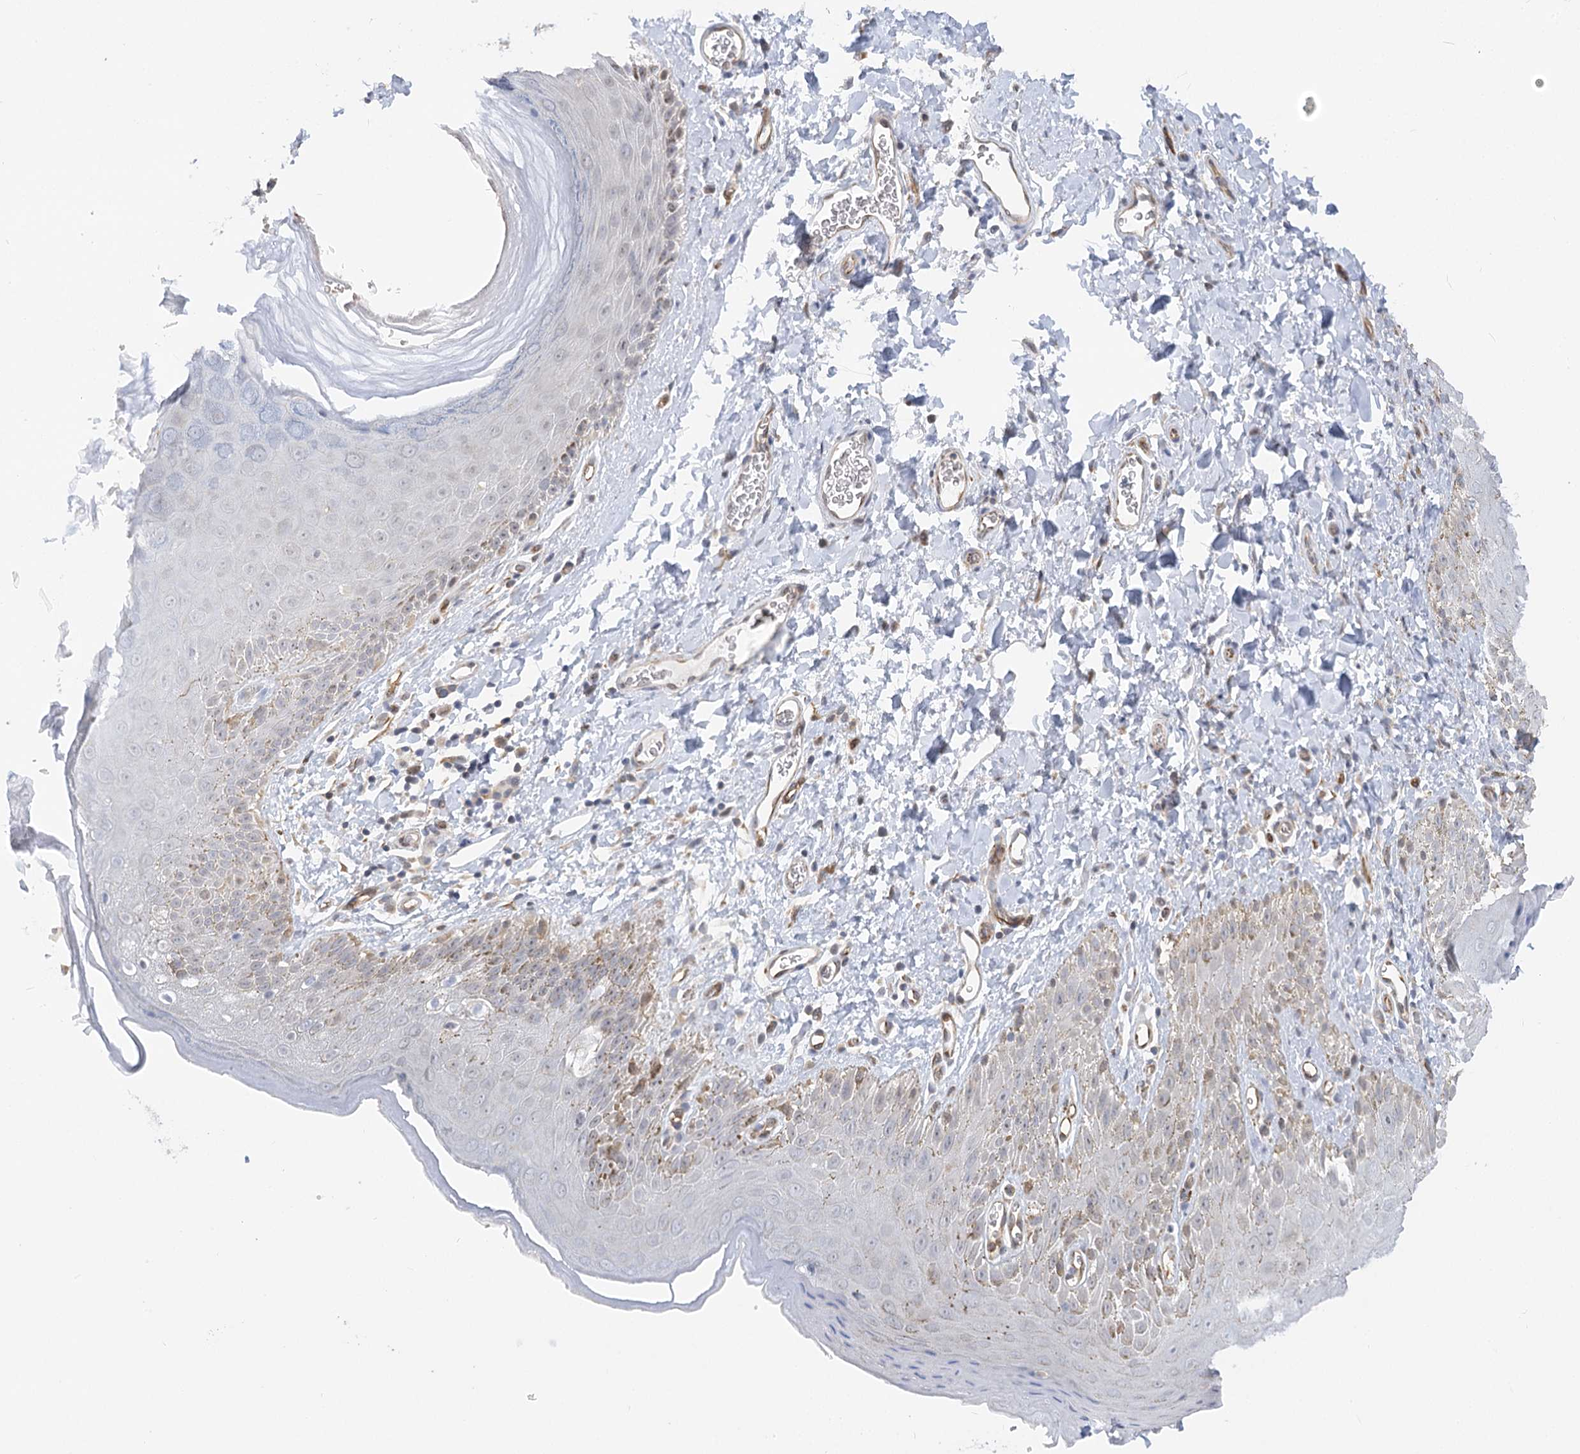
{"staining": {"intensity": "weak", "quantity": "<25%", "location": "cytoplasmic/membranous"}, "tissue": "skin", "cell_type": "Epidermal cells", "image_type": "normal", "snomed": [{"axis": "morphology", "description": "Normal tissue, NOS"}, {"axis": "topography", "description": "Anal"}], "caption": "Immunohistochemistry (IHC) micrograph of normal skin: human skin stained with DAB demonstrates no significant protein staining in epidermal cells.", "gene": "NELL2", "patient": {"sex": "male", "age": 44}}